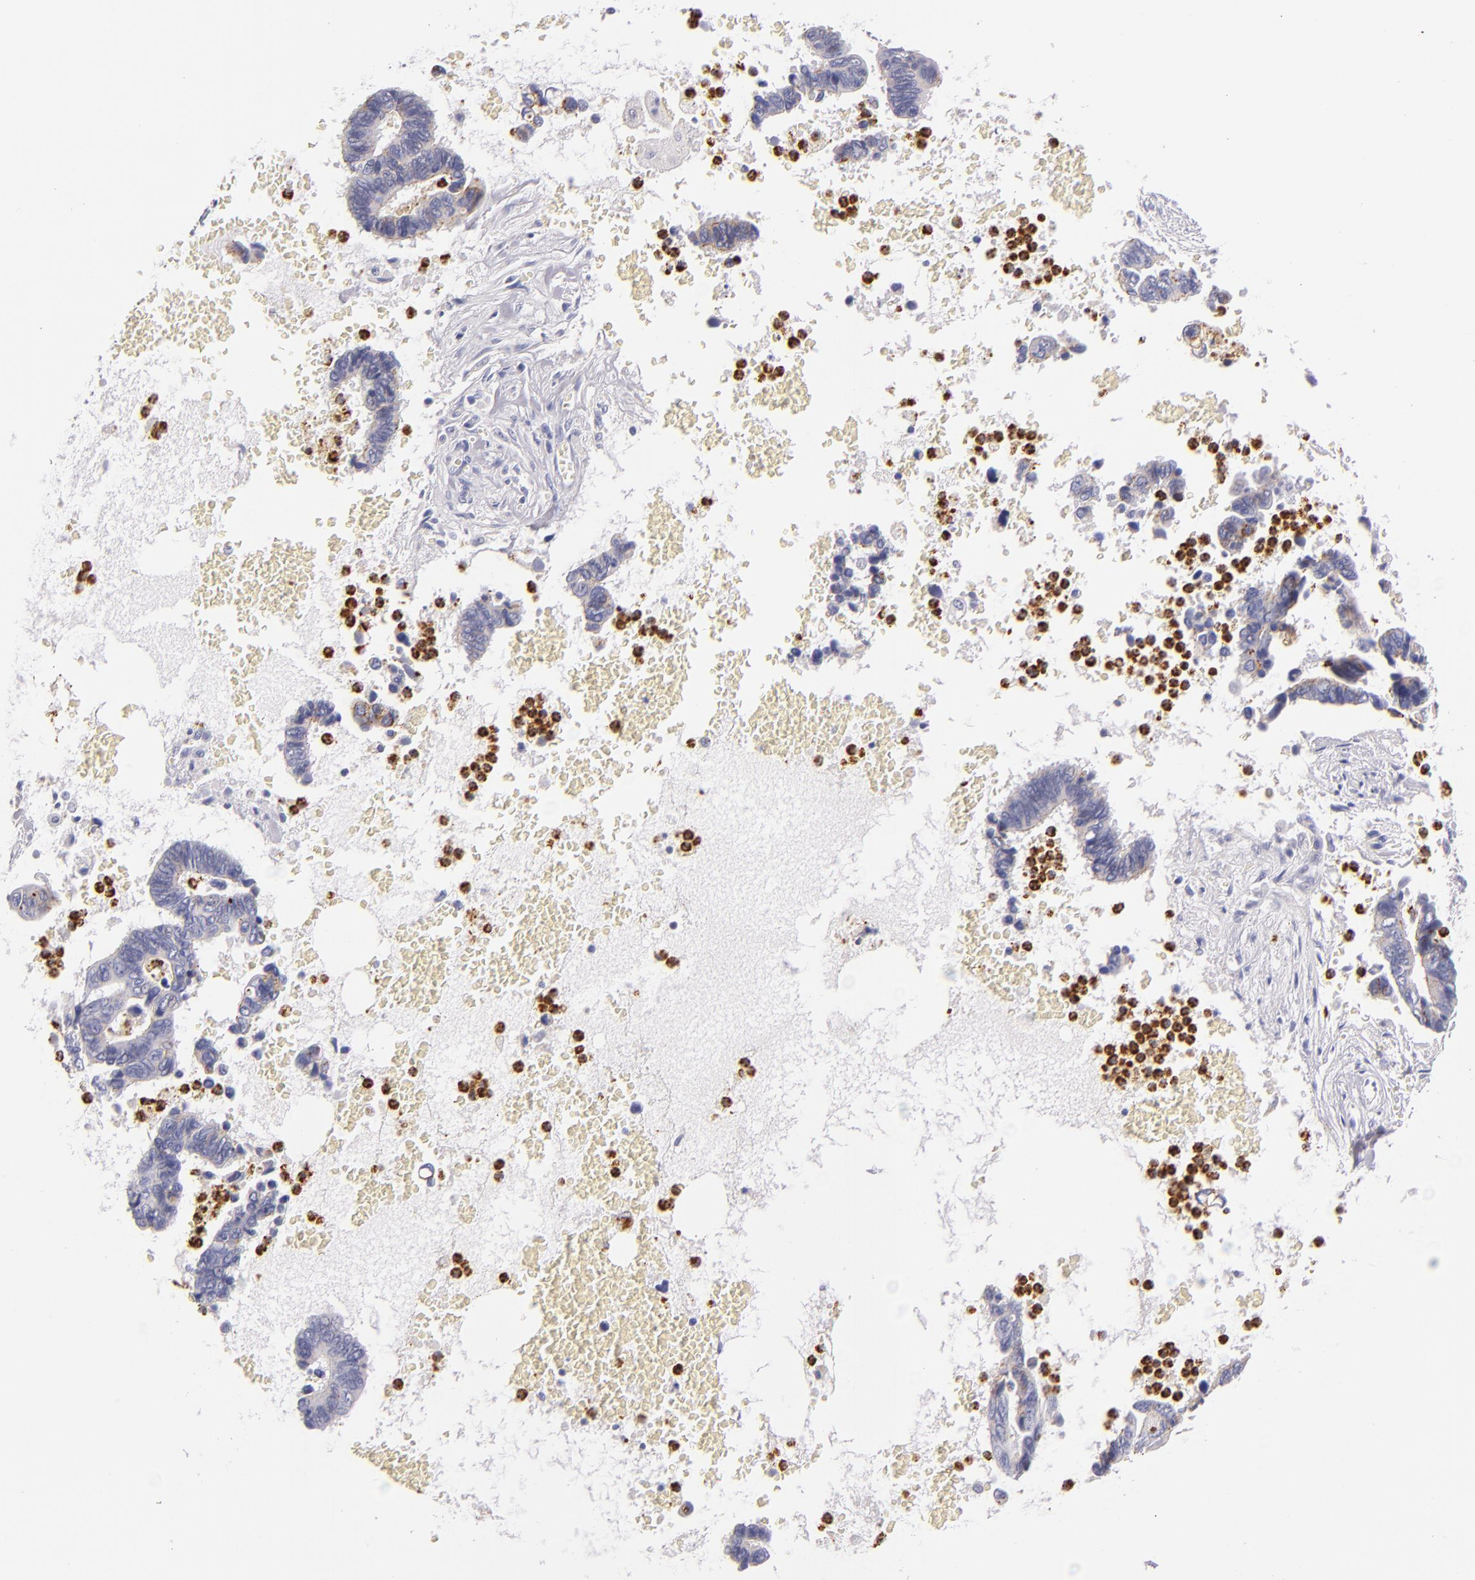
{"staining": {"intensity": "moderate", "quantity": "25%-75%", "location": "cytoplasmic/membranous"}, "tissue": "pancreatic cancer", "cell_type": "Tumor cells", "image_type": "cancer", "snomed": [{"axis": "morphology", "description": "Adenocarcinoma, NOS"}, {"axis": "topography", "description": "Pancreas"}], "caption": "A high-resolution photomicrograph shows immunohistochemistry (IHC) staining of pancreatic cancer, which exhibits moderate cytoplasmic/membranous positivity in approximately 25%-75% of tumor cells.", "gene": "CDH3", "patient": {"sex": "female", "age": 70}}